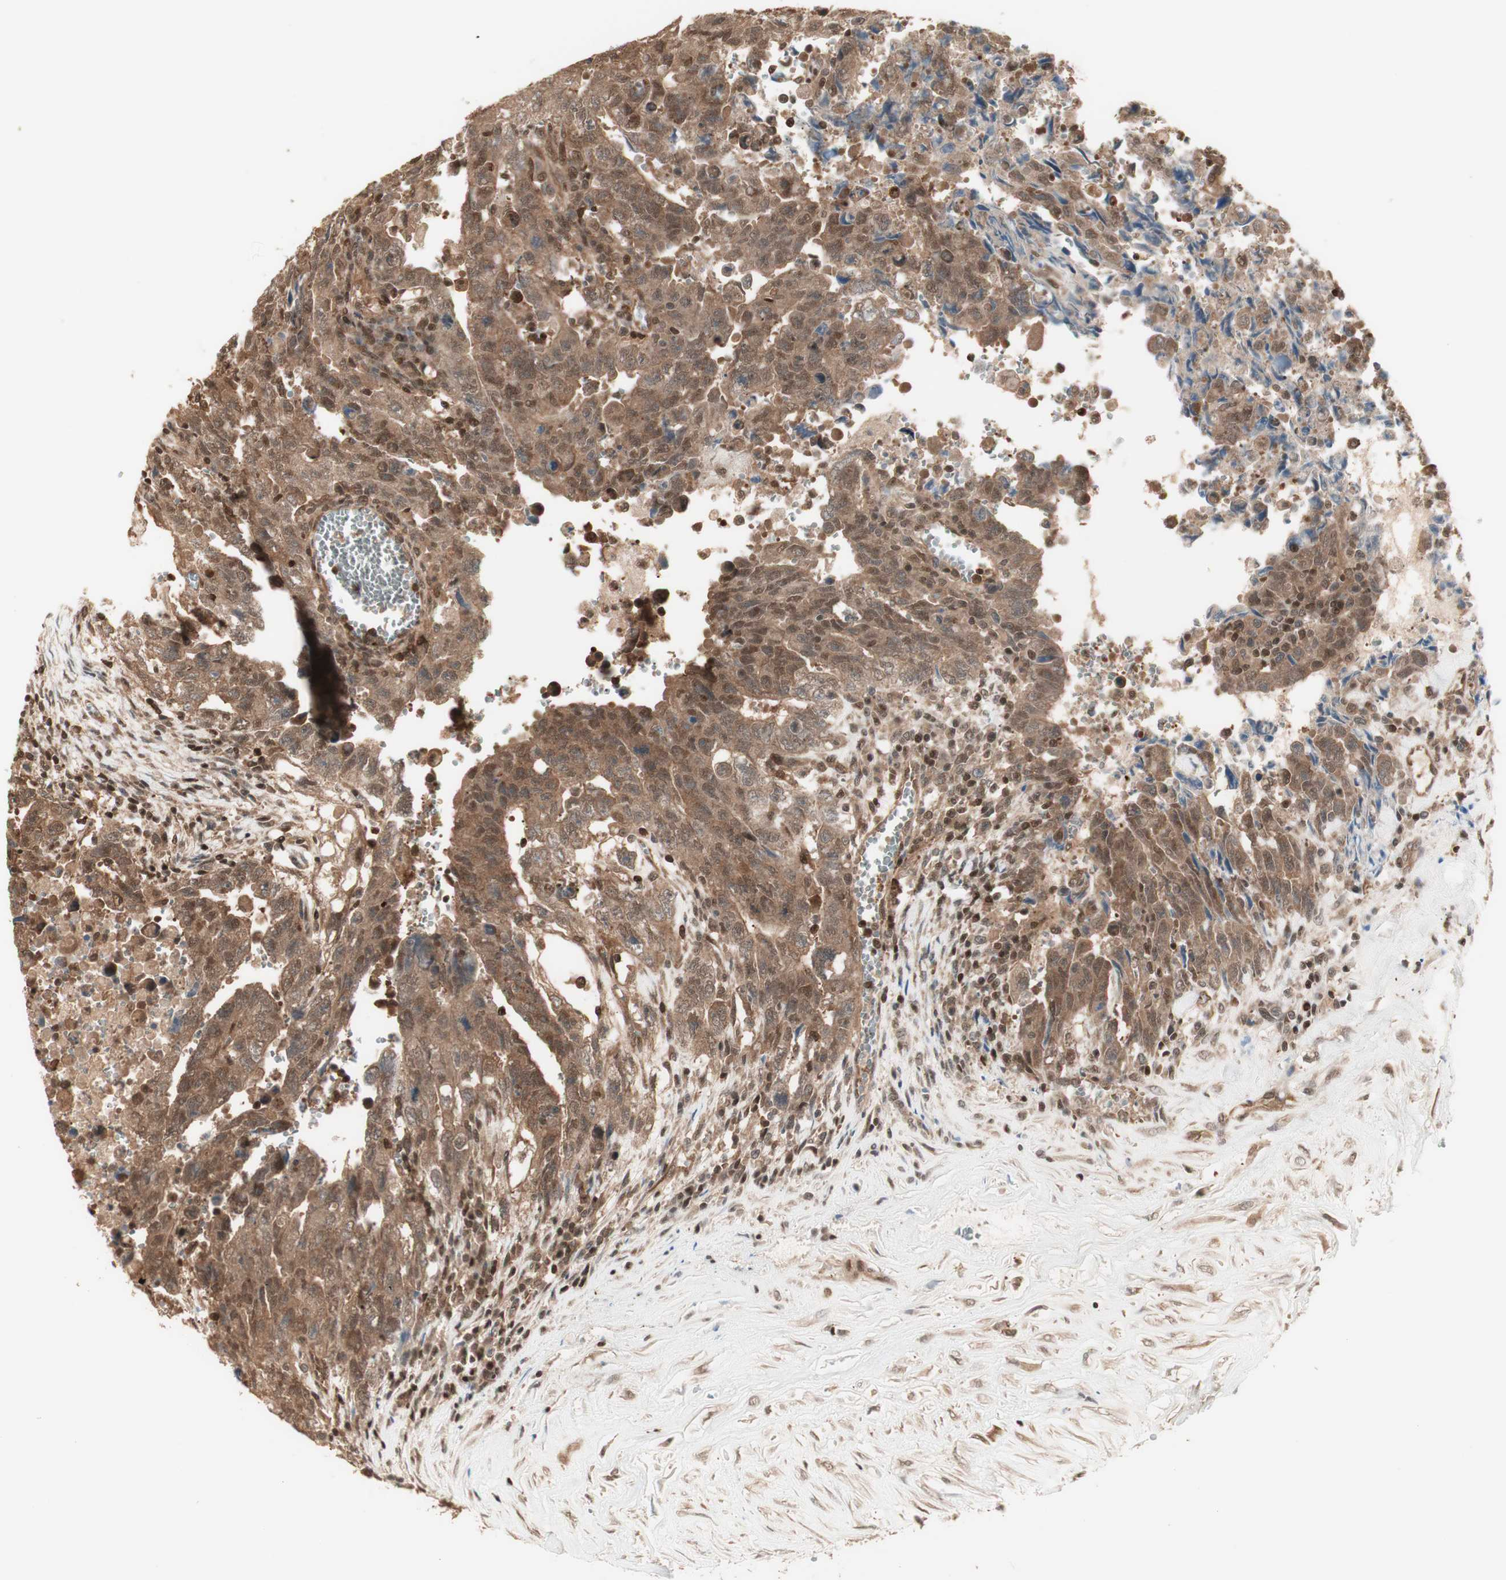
{"staining": {"intensity": "moderate", "quantity": ">75%", "location": "cytoplasmic/membranous,nuclear"}, "tissue": "testis cancer", "cell_type": "Tumor cells", "image_type": "cancer", "snomed": [{"axis": "morphology", "description": "Carcinoma, Embryonal, NOS"}, {"axis": "topography", "description": "Testis"}], "caption": "Immunohistochemical staining of testis embryonal carcinoma displays moderate cytoplasmic/membranous and nuclear protein expression in about >75% of tumor cells. (DAB IHC with brightfield microscopy, high magnification).", "gene": "YWHAB", "patient": {"sex": "male", "age": 28}}